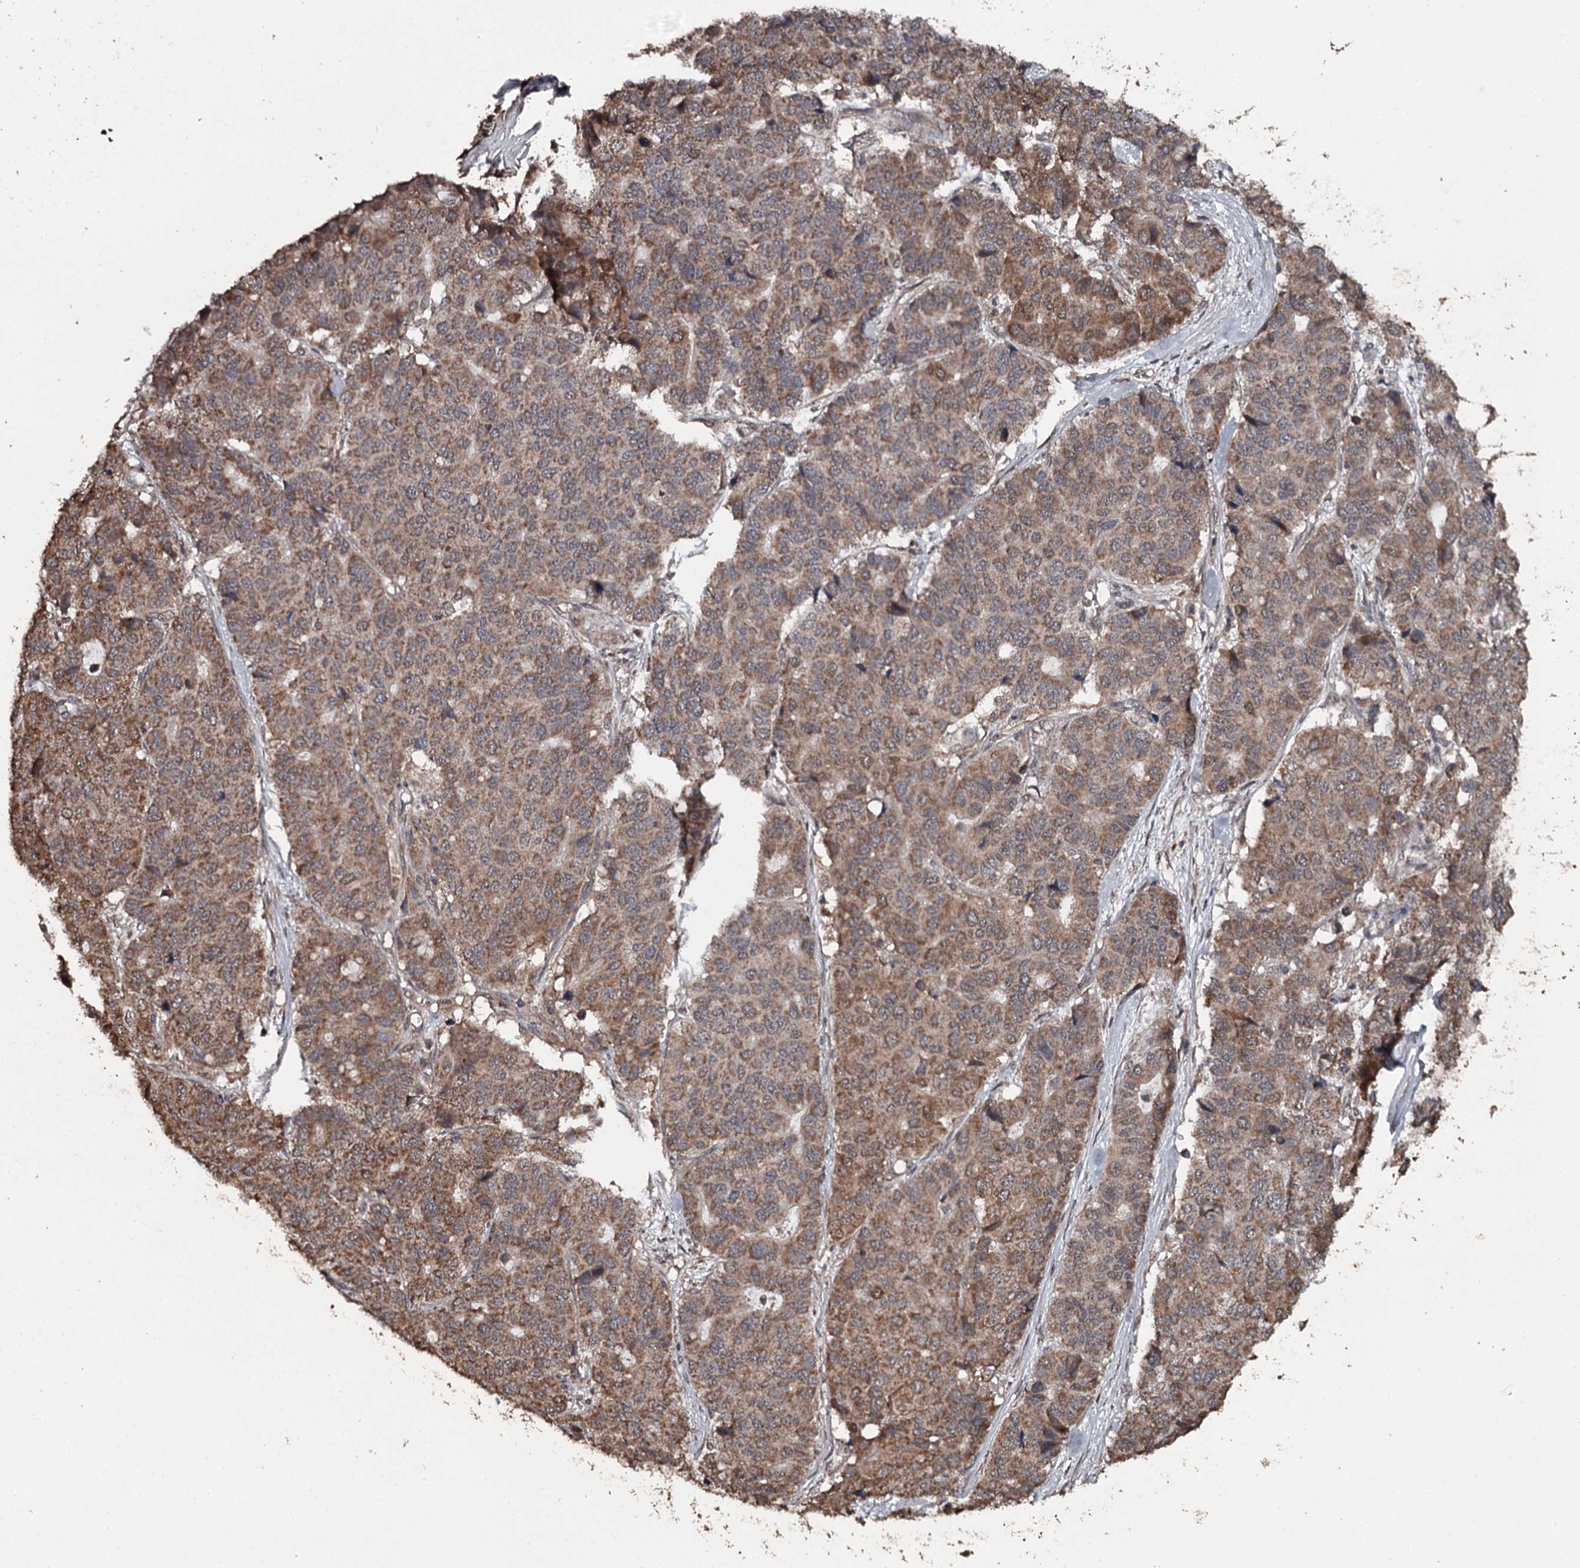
{"staining": {"intensity": "moderate", "quantity": ">75%", "location": "cytoplasmic/membranous"}, "tissue": "pancreatic cancer", "cell_type": "Tumor cells", "image_type": "cancer", "snomed": [{"axis": "morphology", "description": "Adenocarcinoma, NOS"}, {"axis": "topography", "description": "Pancreas"}], "caption": "Pancreatic cancer stained with DAB (3,3'-diaminobenzidine) immunohistochemistry (IHC) demonstrates medium levels of moderate cytoplasmic/membranous staining in about >75% of tumor cells.", "gene": "WIPI1", "patient": {"sex": "male", "age": 50}}